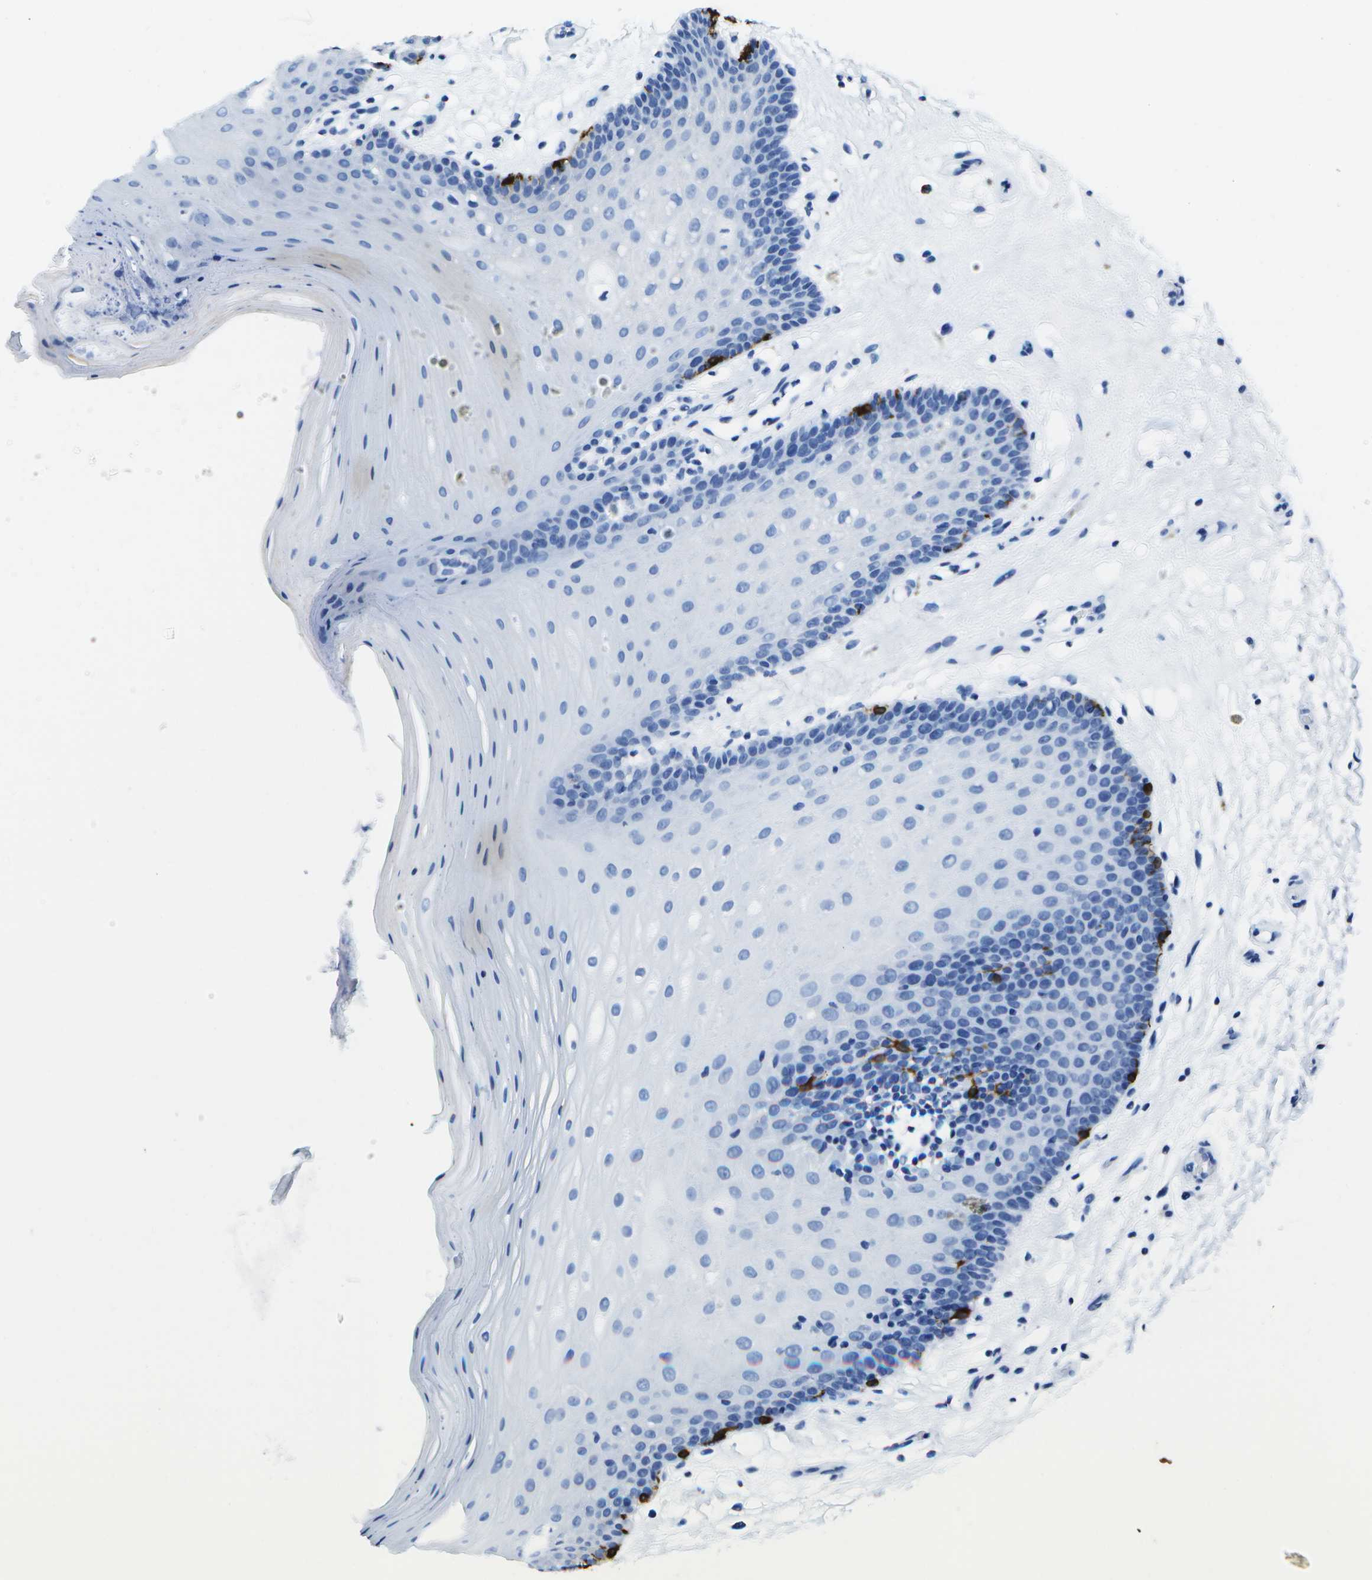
{"staining": {"intensity": "negative", "quantity": "none", "location": "none"}, "tissue": "oral mucosa", "cell_type": "Squamous epithelial cells", "image_type": "normal", "snomed": [{"axis": "morphology", "description": "Normal tissue, NOS"}, {"axis": "morphology", "description": "Squamous cell carcinoma, NOS"}, {"axis": "topography", "description": "Skeletal muscle"}, {"axis": "topography", "description": "Oral tissue"}, {"axis": "topography", "description": "Head-Neck"}], "caption": "Oral mucosa stained for a protein using IHC demonstrates no expression squamous epithelial cells.", "gene": "DCT", "patient": {"sex": "male", "age": 71}}